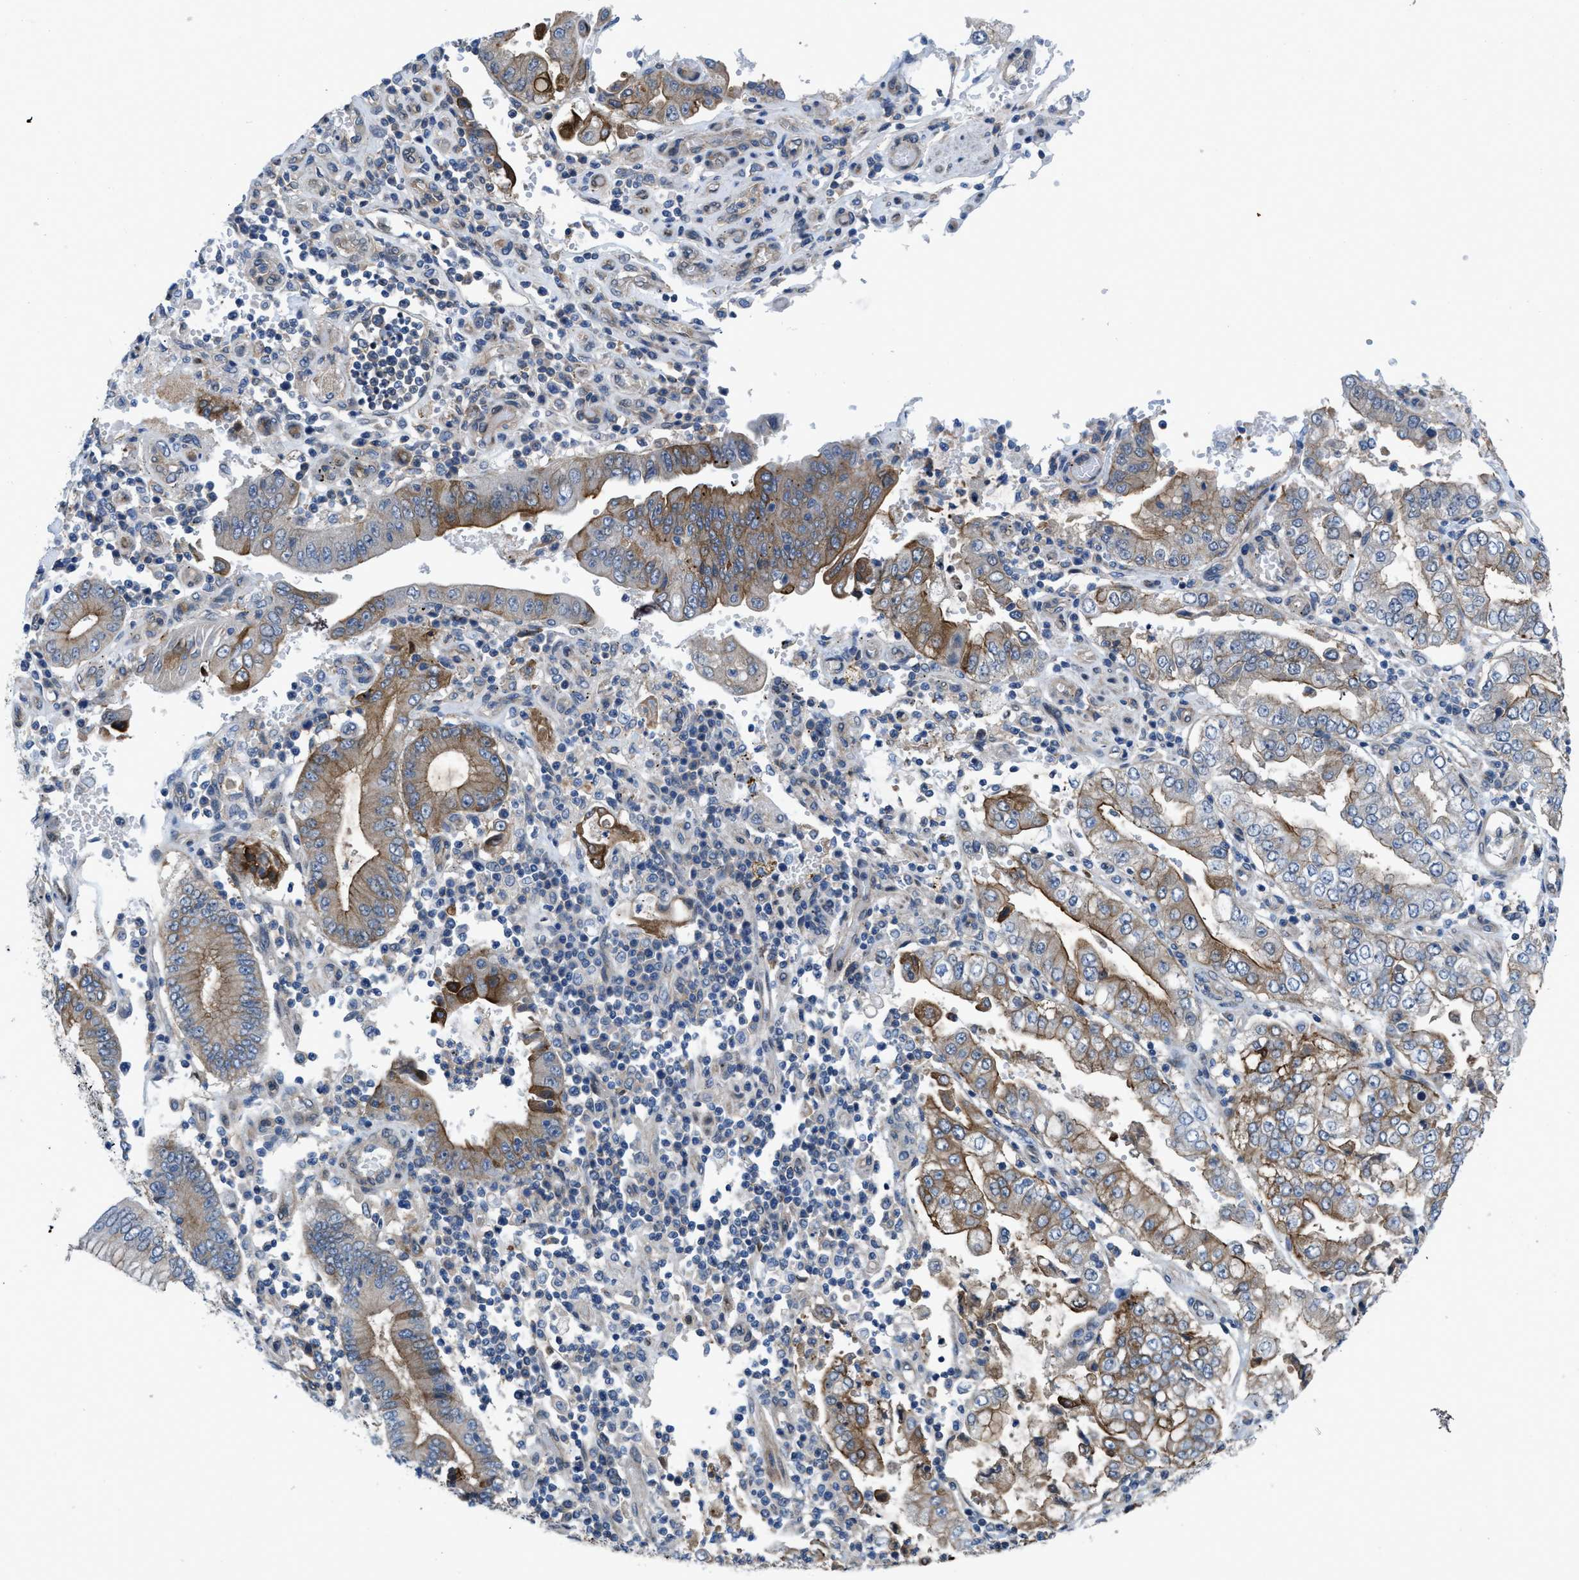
{"staining": {"intensity": "moderate", "quantity": ">75%", "location": "cytoplasmic/membranous"}, "tissue": "stomach cancer", "cell_type": "Tumor cells", "image_type": "cancer", "snomed": [{"axis": "morphology", "description": "Adenocarcinoma, NOS"}, {"axis": "topography", "description": "Stomach"}], "caption": "Brown immunohistochemical staining in stomach adenocarcinoma demonstrates moderate cytoplasmic/membranous staining in approximately >75% of tumor cells.", "gene": "MYO18A", "patient": {"sex": "male", "age": 76}}